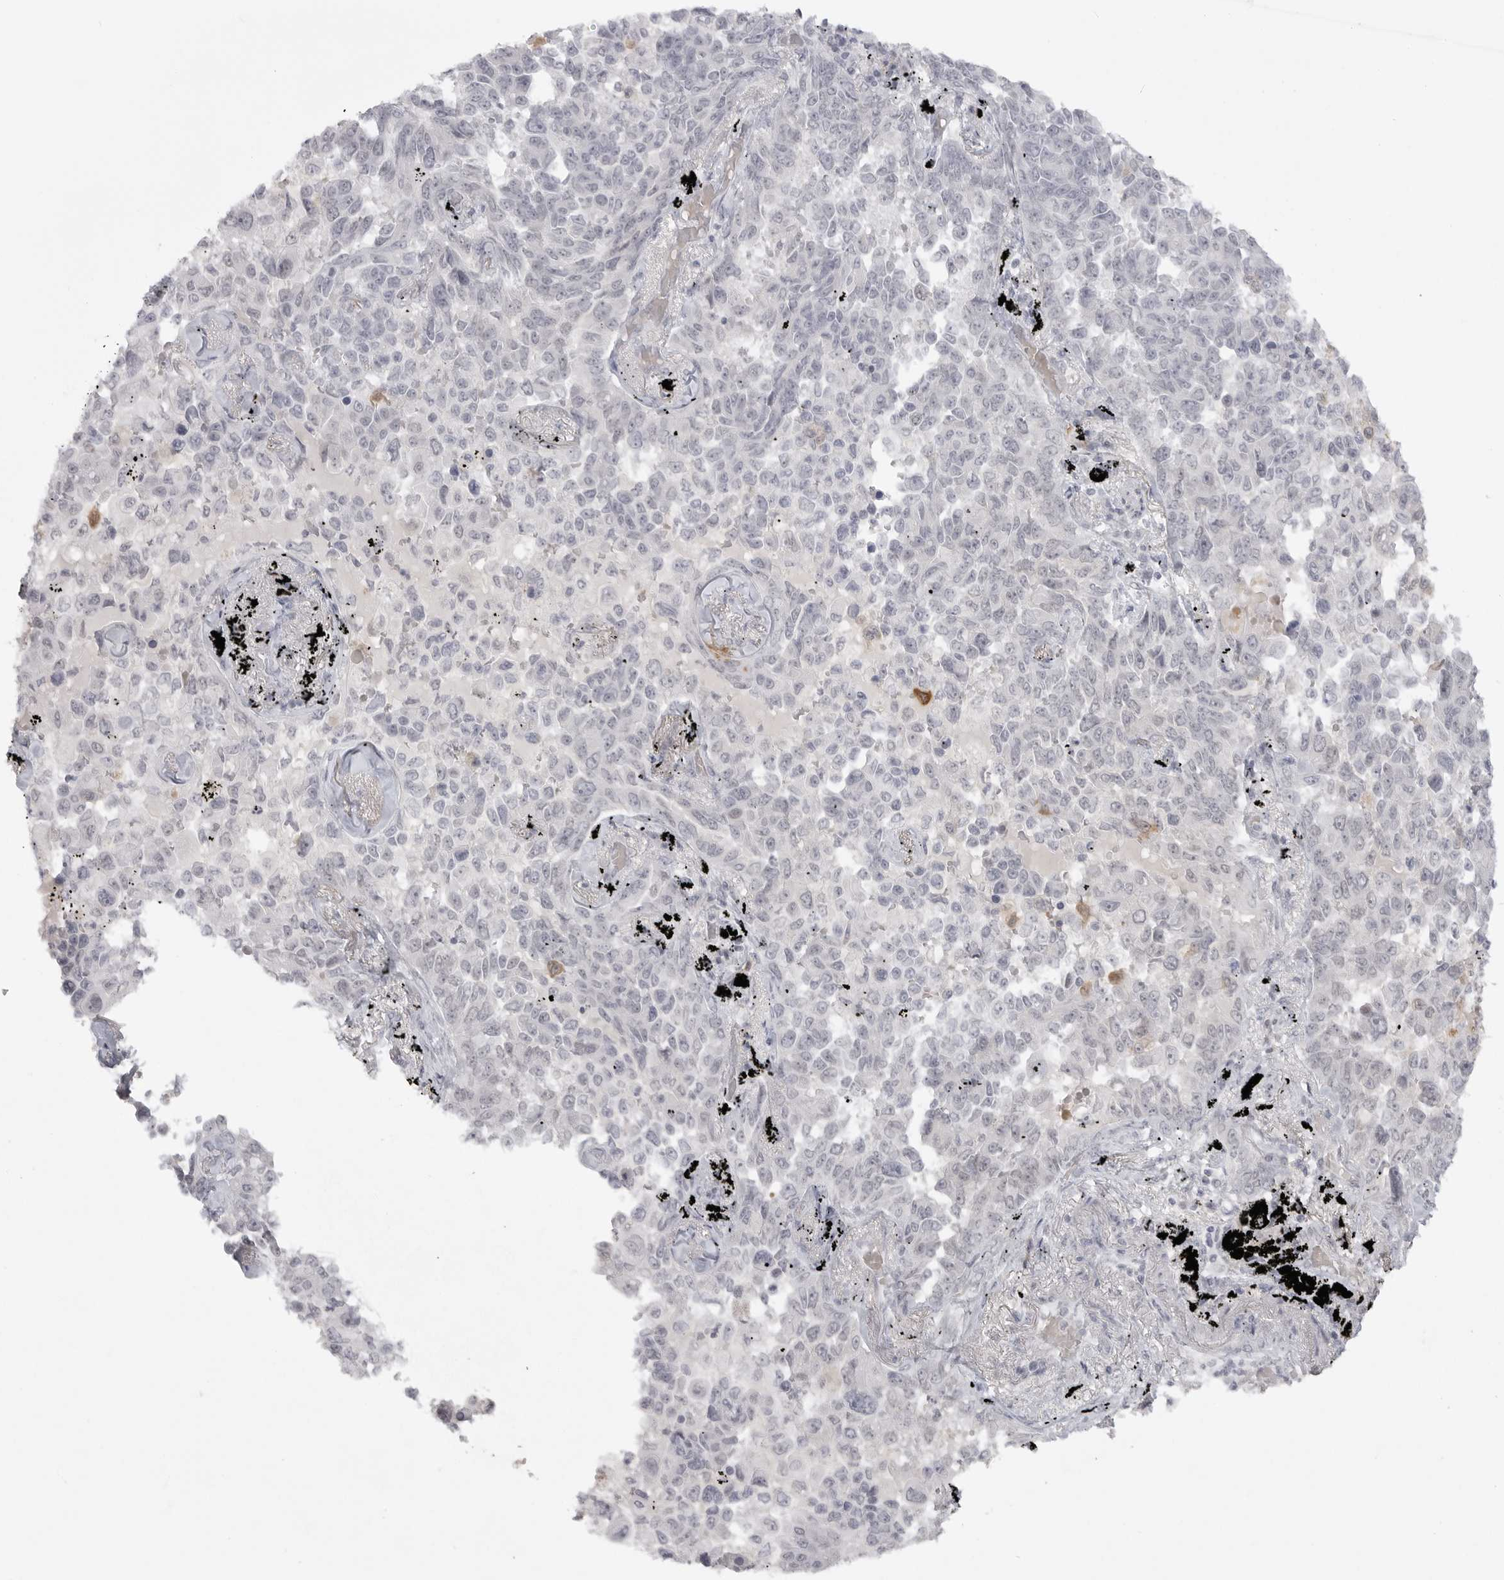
{"staining": {"intensity": "negative", "quantity": "none", "location": "none"}, "tissue": "lung cancer", "cell_type": "Tumor cells", "image_type": "cancer", "snomed": [{"axis": "morphology", "description": "Adenocarcinoma, NOS"}, {"axis": "topography", "description": "Lung"}], "caption": "Tumor cells are negative for brown protein staining in lung adenocarcinoma. (DAB immunohistochemistry with hematoxylin counter stain).", "gene": "TCTN3", "patient": {"sex": "female", "age": 67}}